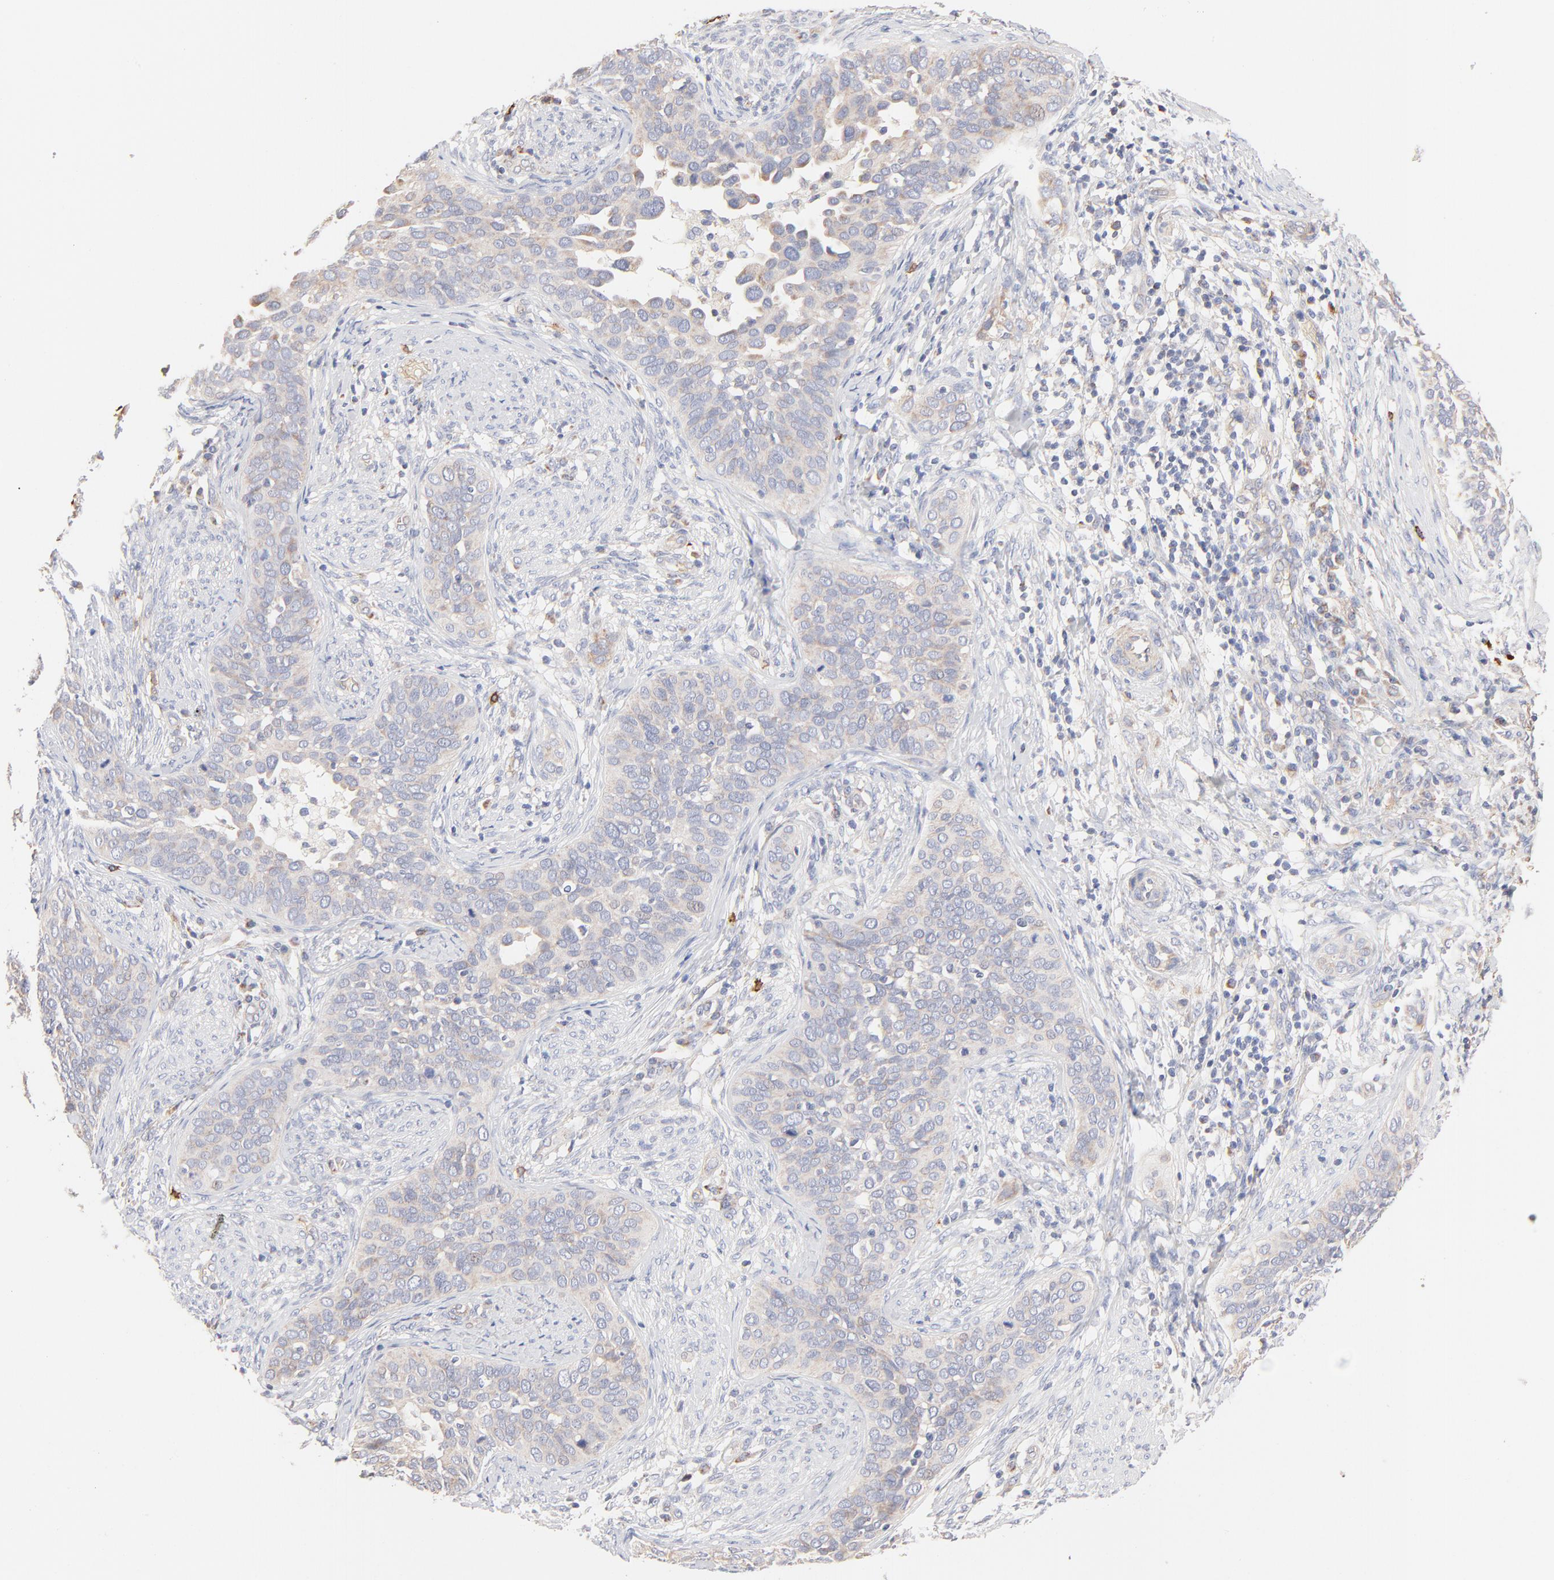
{"staining": {"intensity": "negative", "quantity": "none", "location": "none"}, "tissue": "cervical cancer", "cell_type": "Tumor cells", "image_type": "cancer", "snomed": [{"axis": "morphology", "description": "Squamous cell carcinoma, NOS"}, {"axis": "topography", "description": "Cervix"}], "caption": "An image of human cervical cancer (squamous cell carcinoma) is negative for staining in tumor cells.", "gene": "SPTB", "patient": {"sex": "female", "age": 31}}